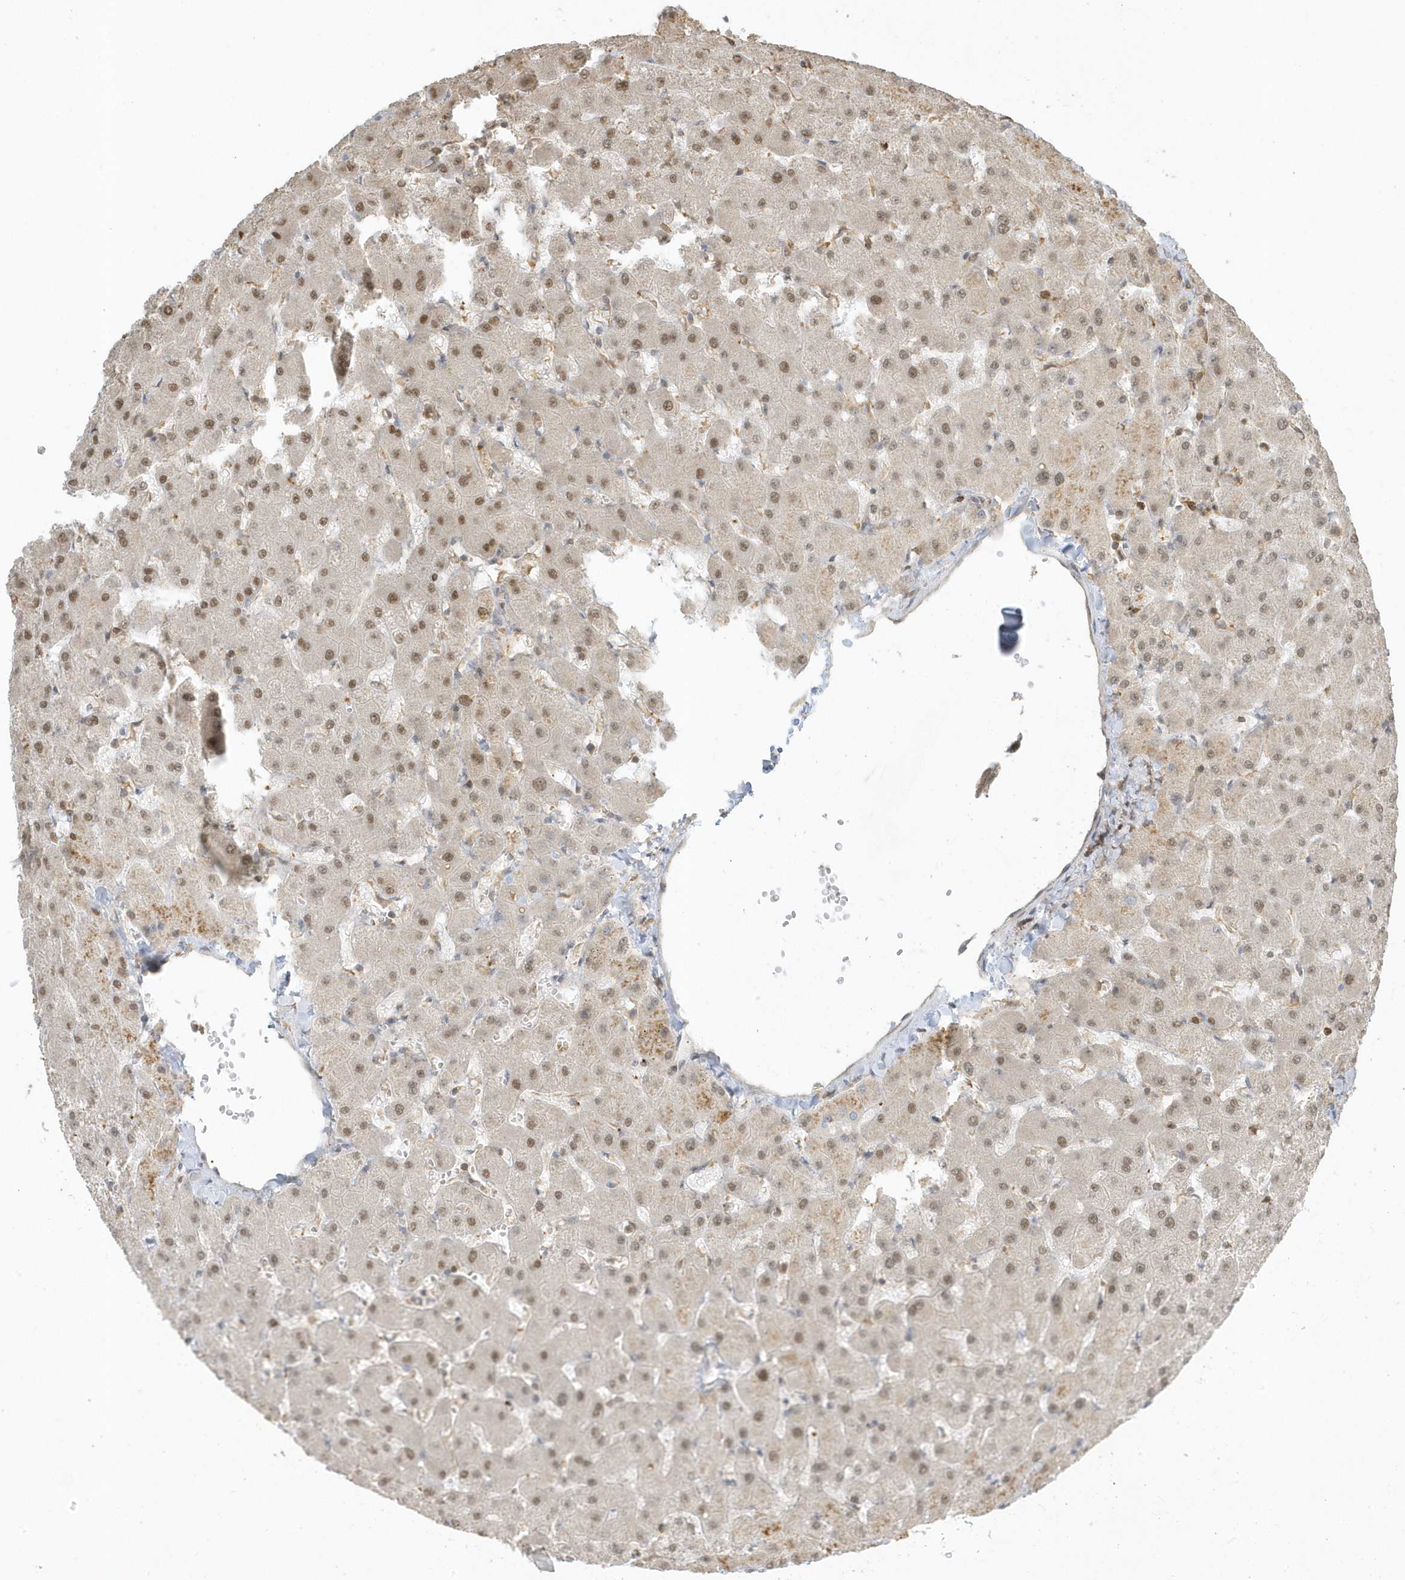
{"staining": {"intensity": "negative", "quantity": "none", "location": "none"}, "tissue": "liver", "cell_type": "Cholangiocytes", "image_type": "normal", "snomed": [{"axis": "morphology", "description": "Normal tissue, NOS"}, {"axis": "topography", "description": "Liver"}], "caption": "A high-resolution micrograph shows immunohistochemistry staining of normal liver, which demonstrates no significant staining in cholangiocytes. (Immunohistochemistry (ihc), brightfield microscopy, high magnification).", "gene": "ZBTB8A", "patient": {"sex": "female", "age": 63}}